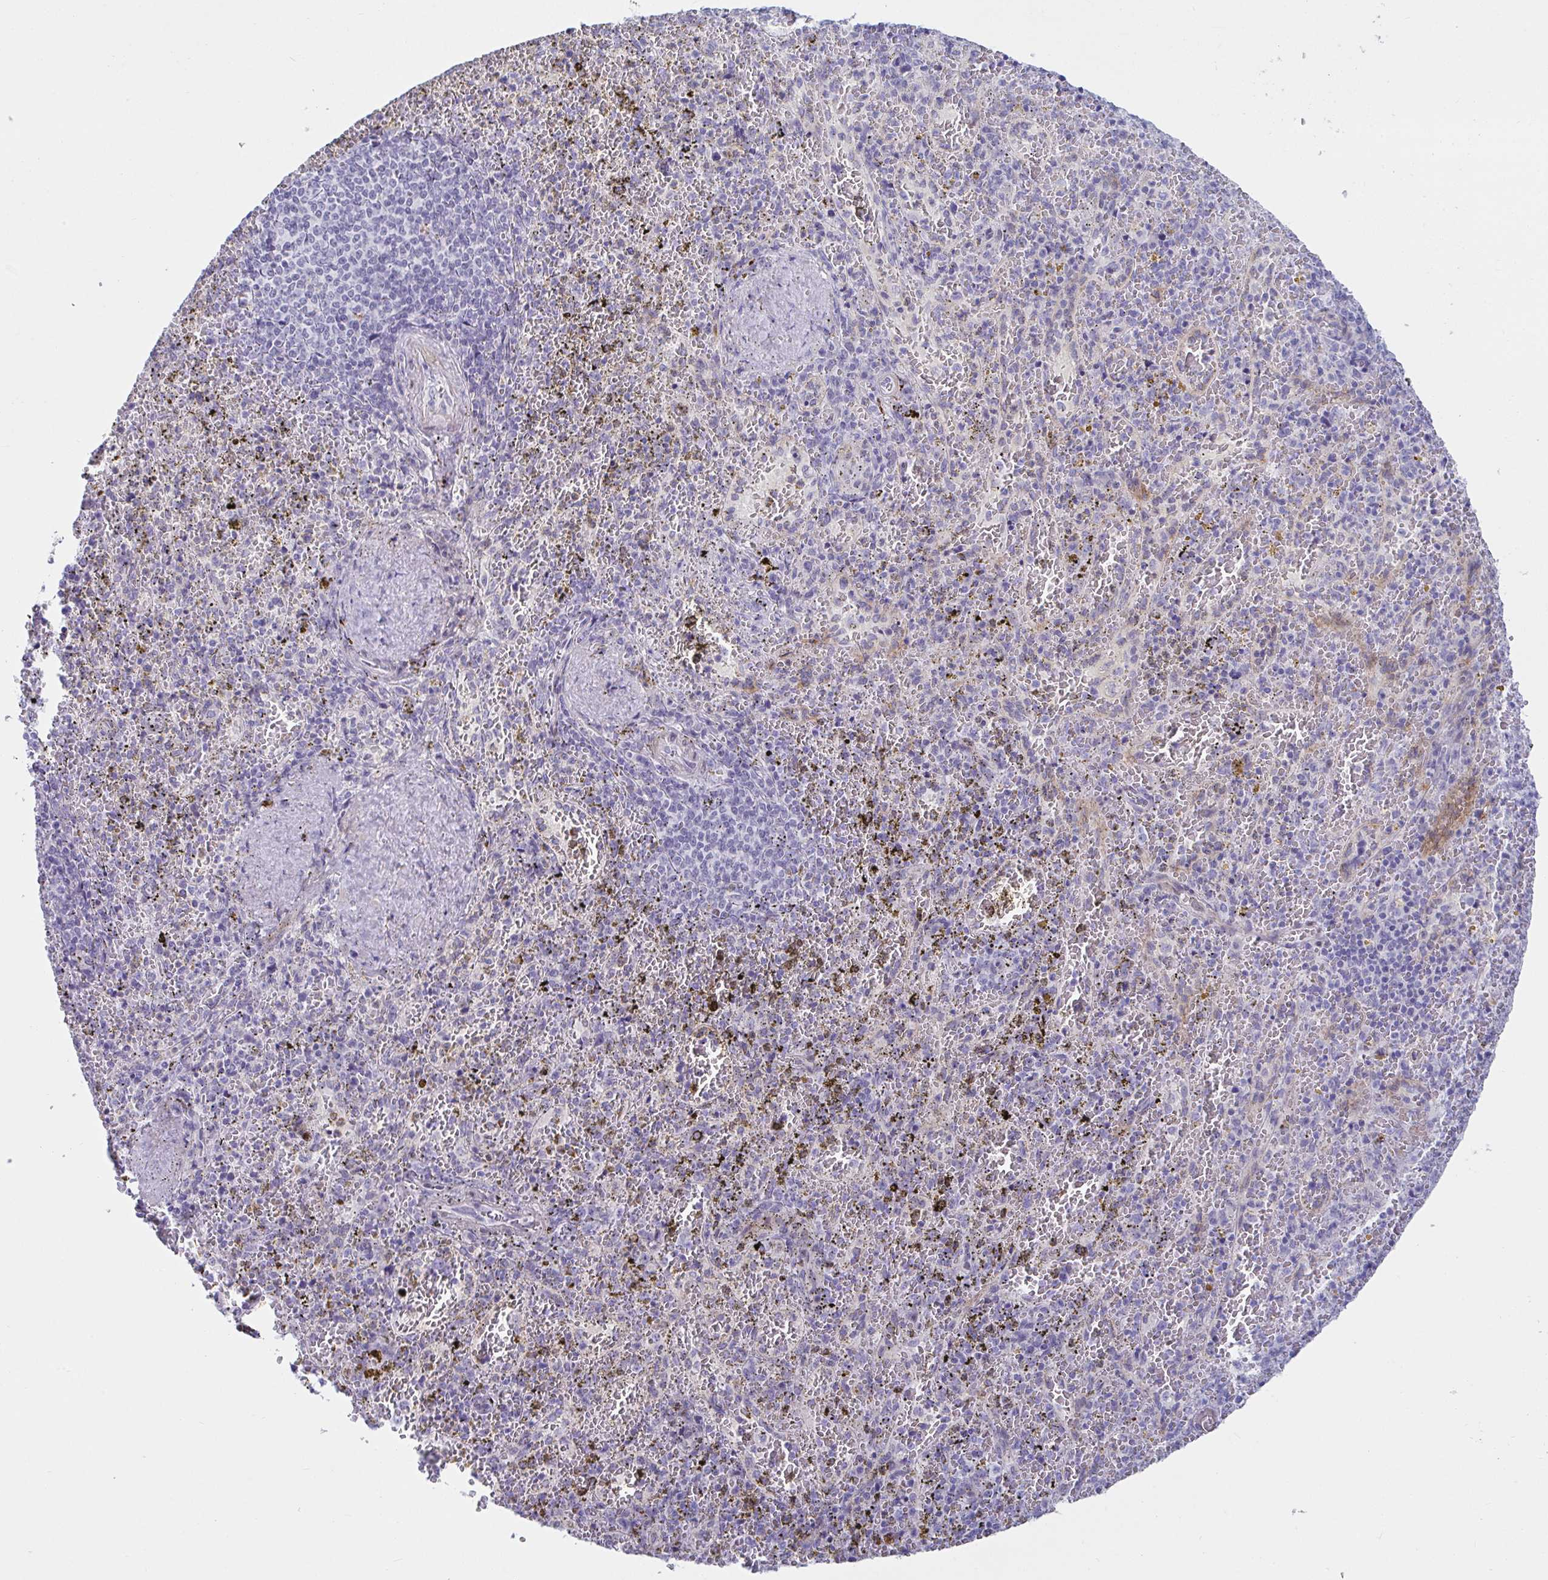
{"staining": {"intensity": "negative", "quantity": "none", "location": "none"}, "tissue": "spleen", "cell_type": "Cells in red pulp", "image_type": "normal", "snomed": [{"axis": "morphology", "description": "Normal tissue, NOS"}, {"axis": "topography", "description": "Spleen"}], "caption": "This is an IHC histopathology image of benign spleen. There is no staining in cells in red pulp.", "gene": "NPY", "patient": {"sex": "female", "age": 50}}